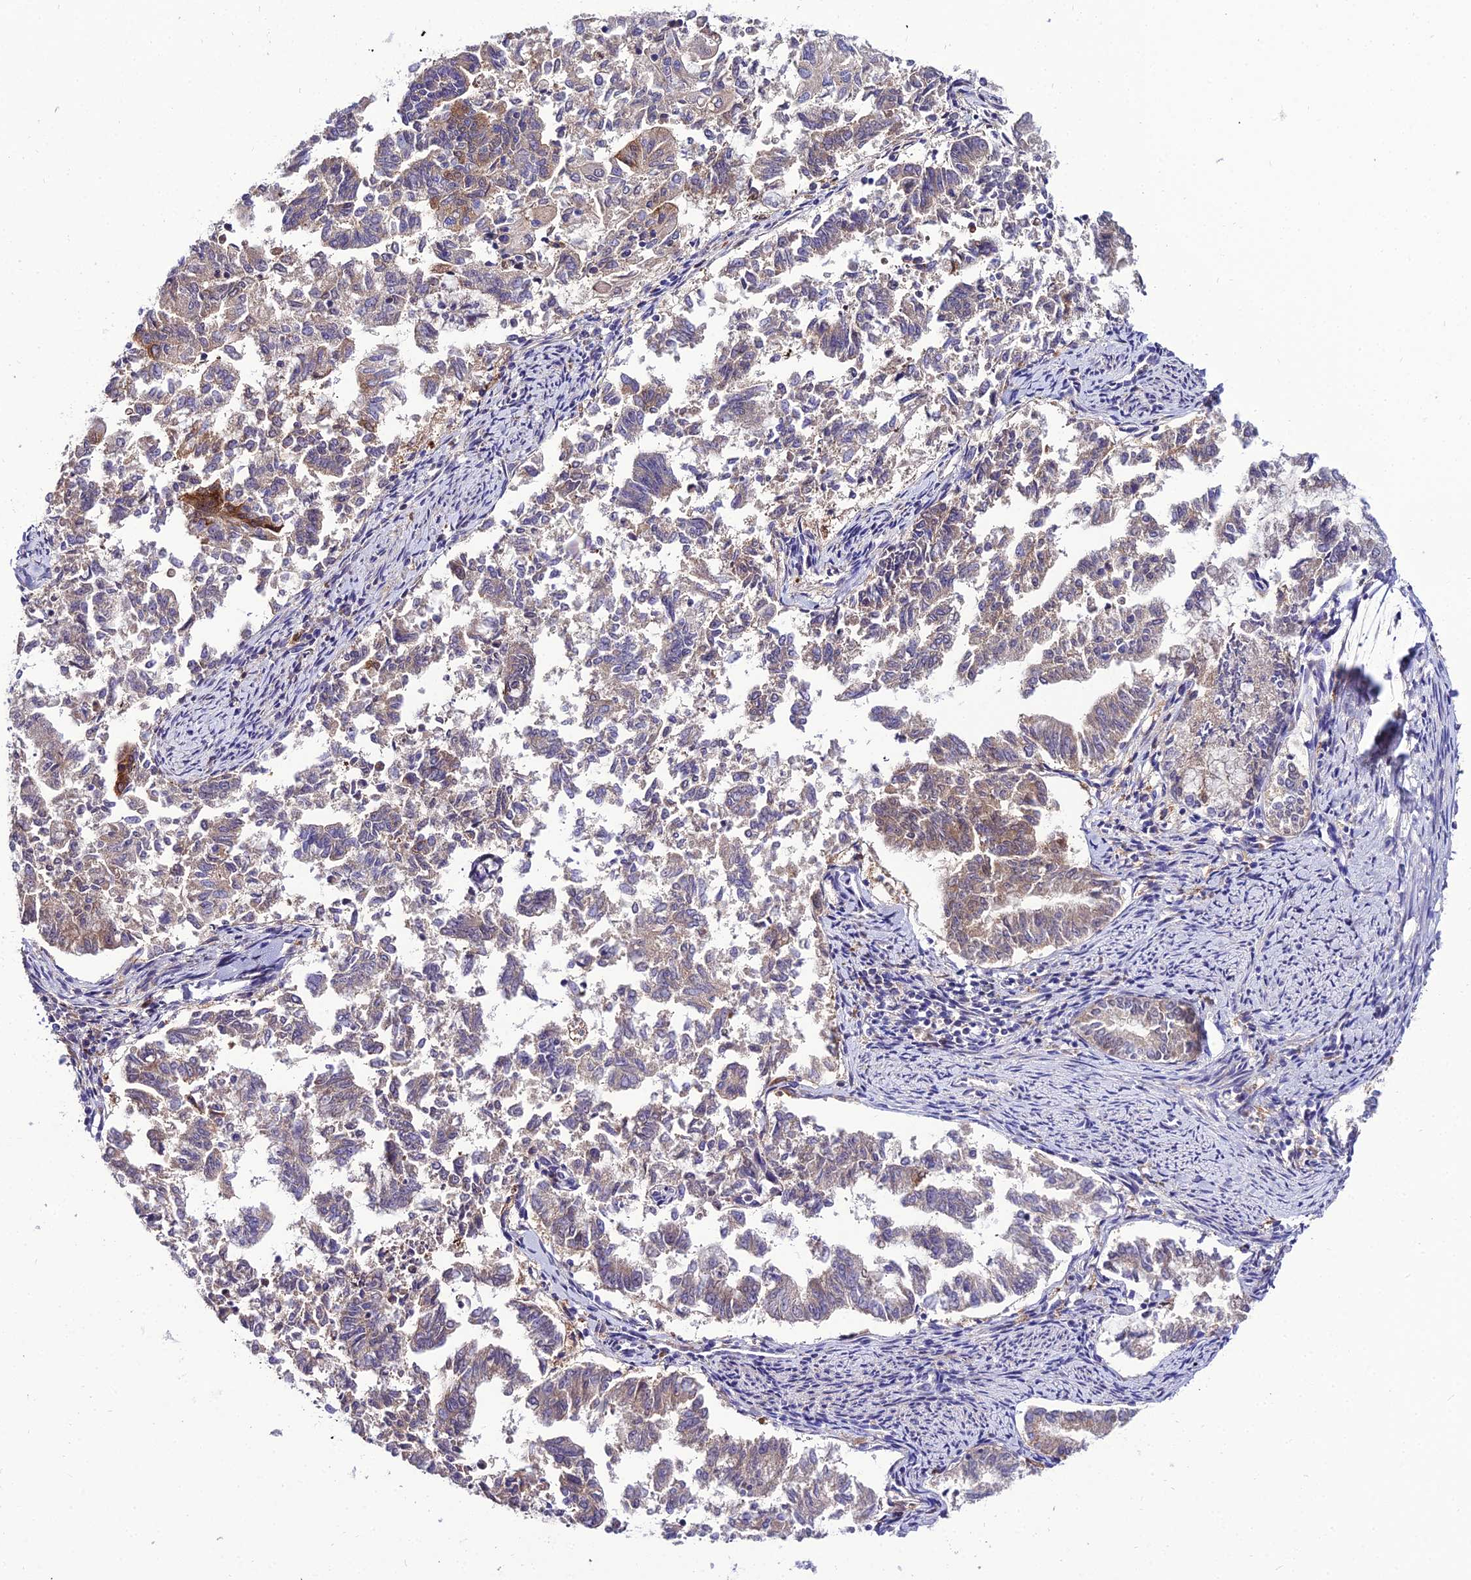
{"staining": {"intensity": "moderate", "quantity": "<25%", "location": "cytoplasmic/membranous"}, "tissue": "endometrial cancer", "cell_type": "Tumor cells", "image_type": "cancer", "snomed": [{"axis": "morphology", "description": "Adenocarcinoma, NOS"}, {"axis": "topography", "description": "Endometrium"}], "caption": "Immunohistochemical staining of endometrial cancer (adenocarcinoma) shows low levels of moderate cytoplasmic/membranous positivity in about <25% of tumor cells.", "gene": "C2orf69", "patient": {"sex": "female", "age": 79}}